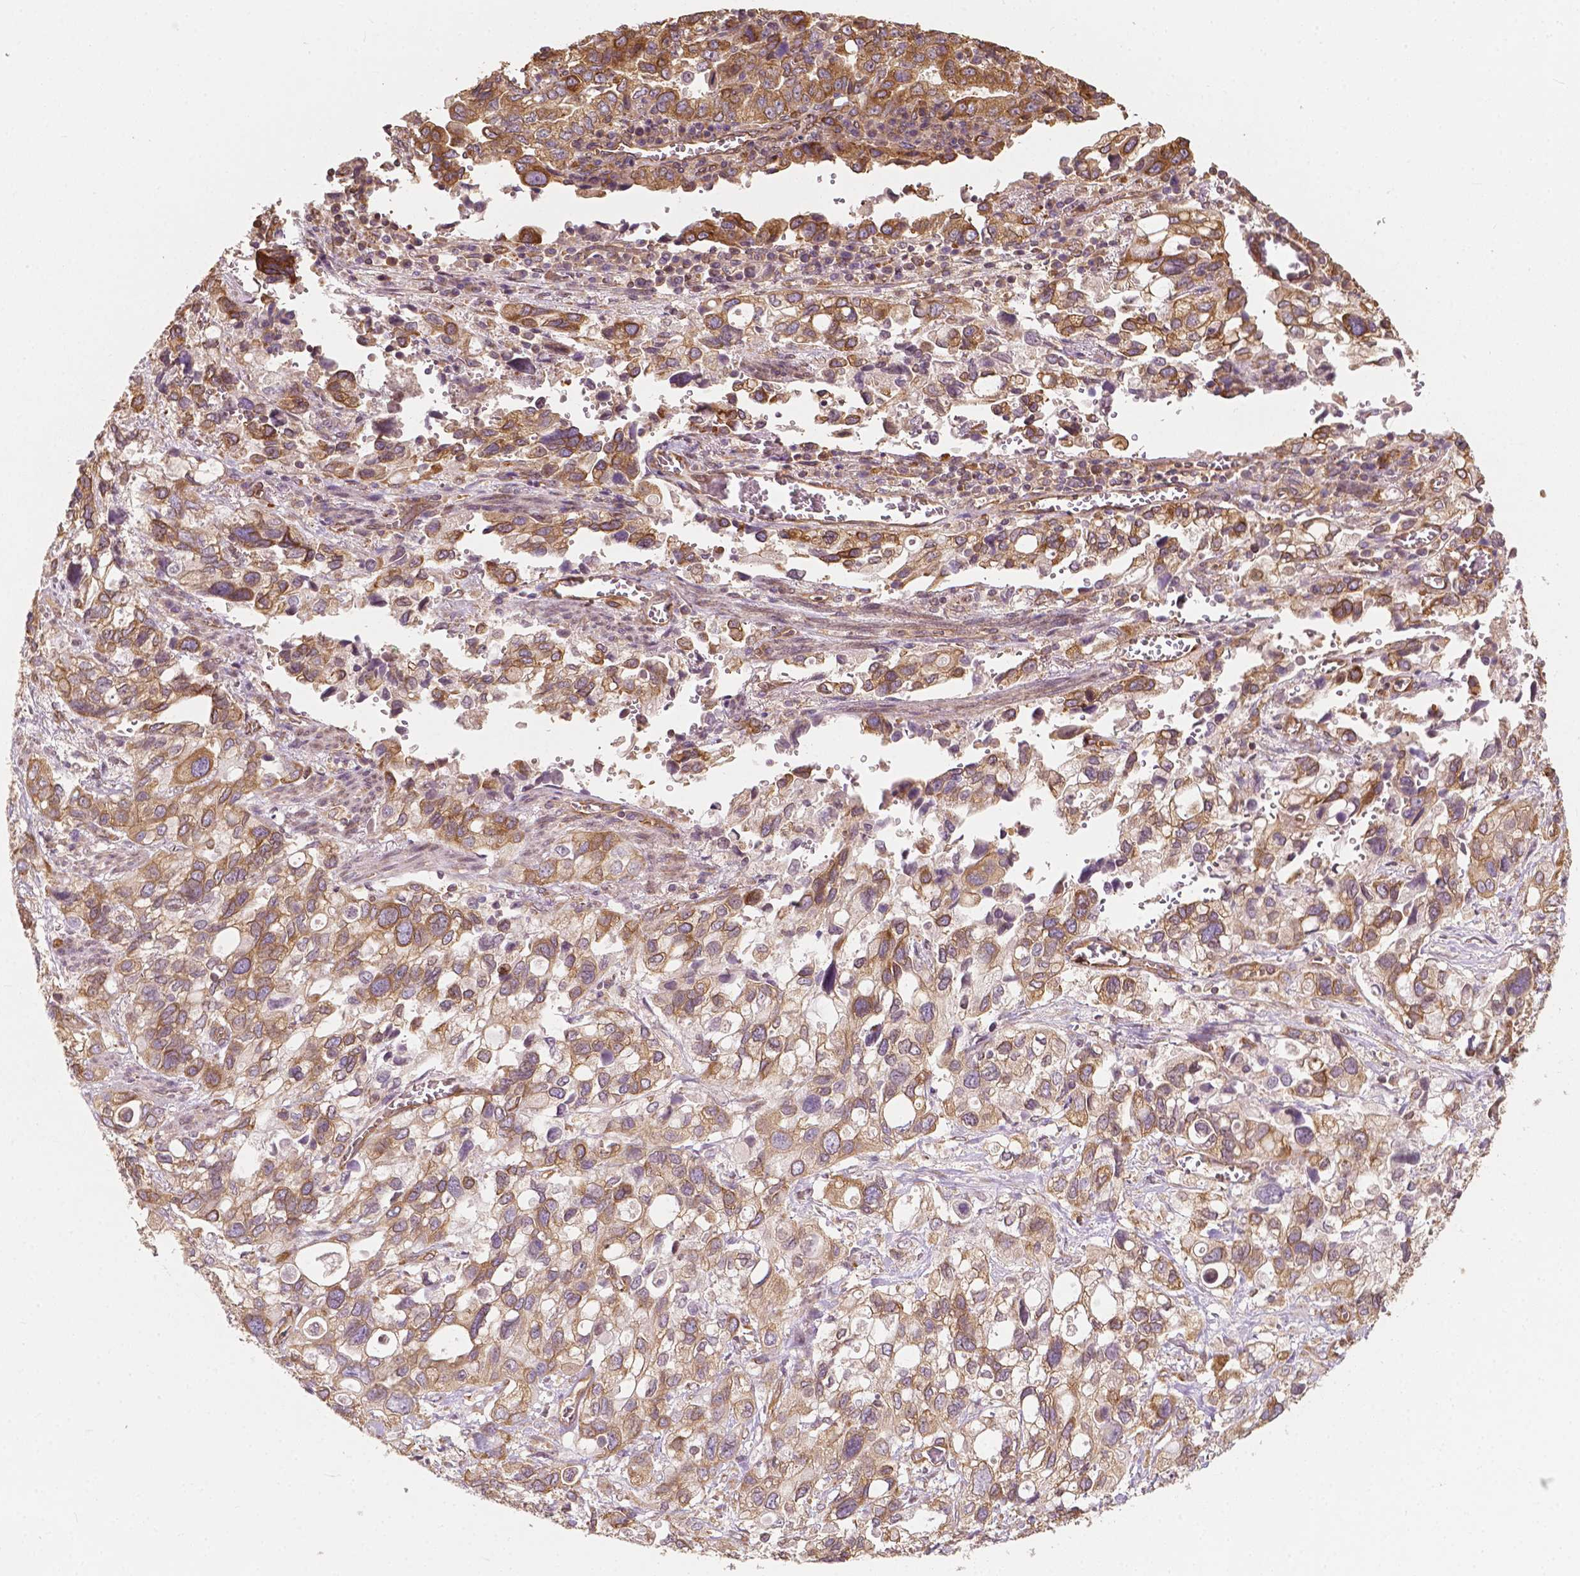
{"staining": {"intensity": "moderate", "quantity": ">75%", "location": "cytoplasmic/membranous"}, "tissue": "stomach cancer", "cell_type": "Tumor cells", "image_type": "cancer", "snomed": [{"axis": "morphology", "description": "Adenocarcinoma, NOS"}, {"axis": "topography", "description": "Stomach, upper"}], "caption": "A high-resolution photomicrograph shows immunohistochemistry (IHC) staining of adenocarcinoma (stomach), which displays moderate cytoplasmic/membranous staining in approximately >75% of tumor cells.", "gene": "G3BP1", "patient": {"sex": "female", "age": 81}}